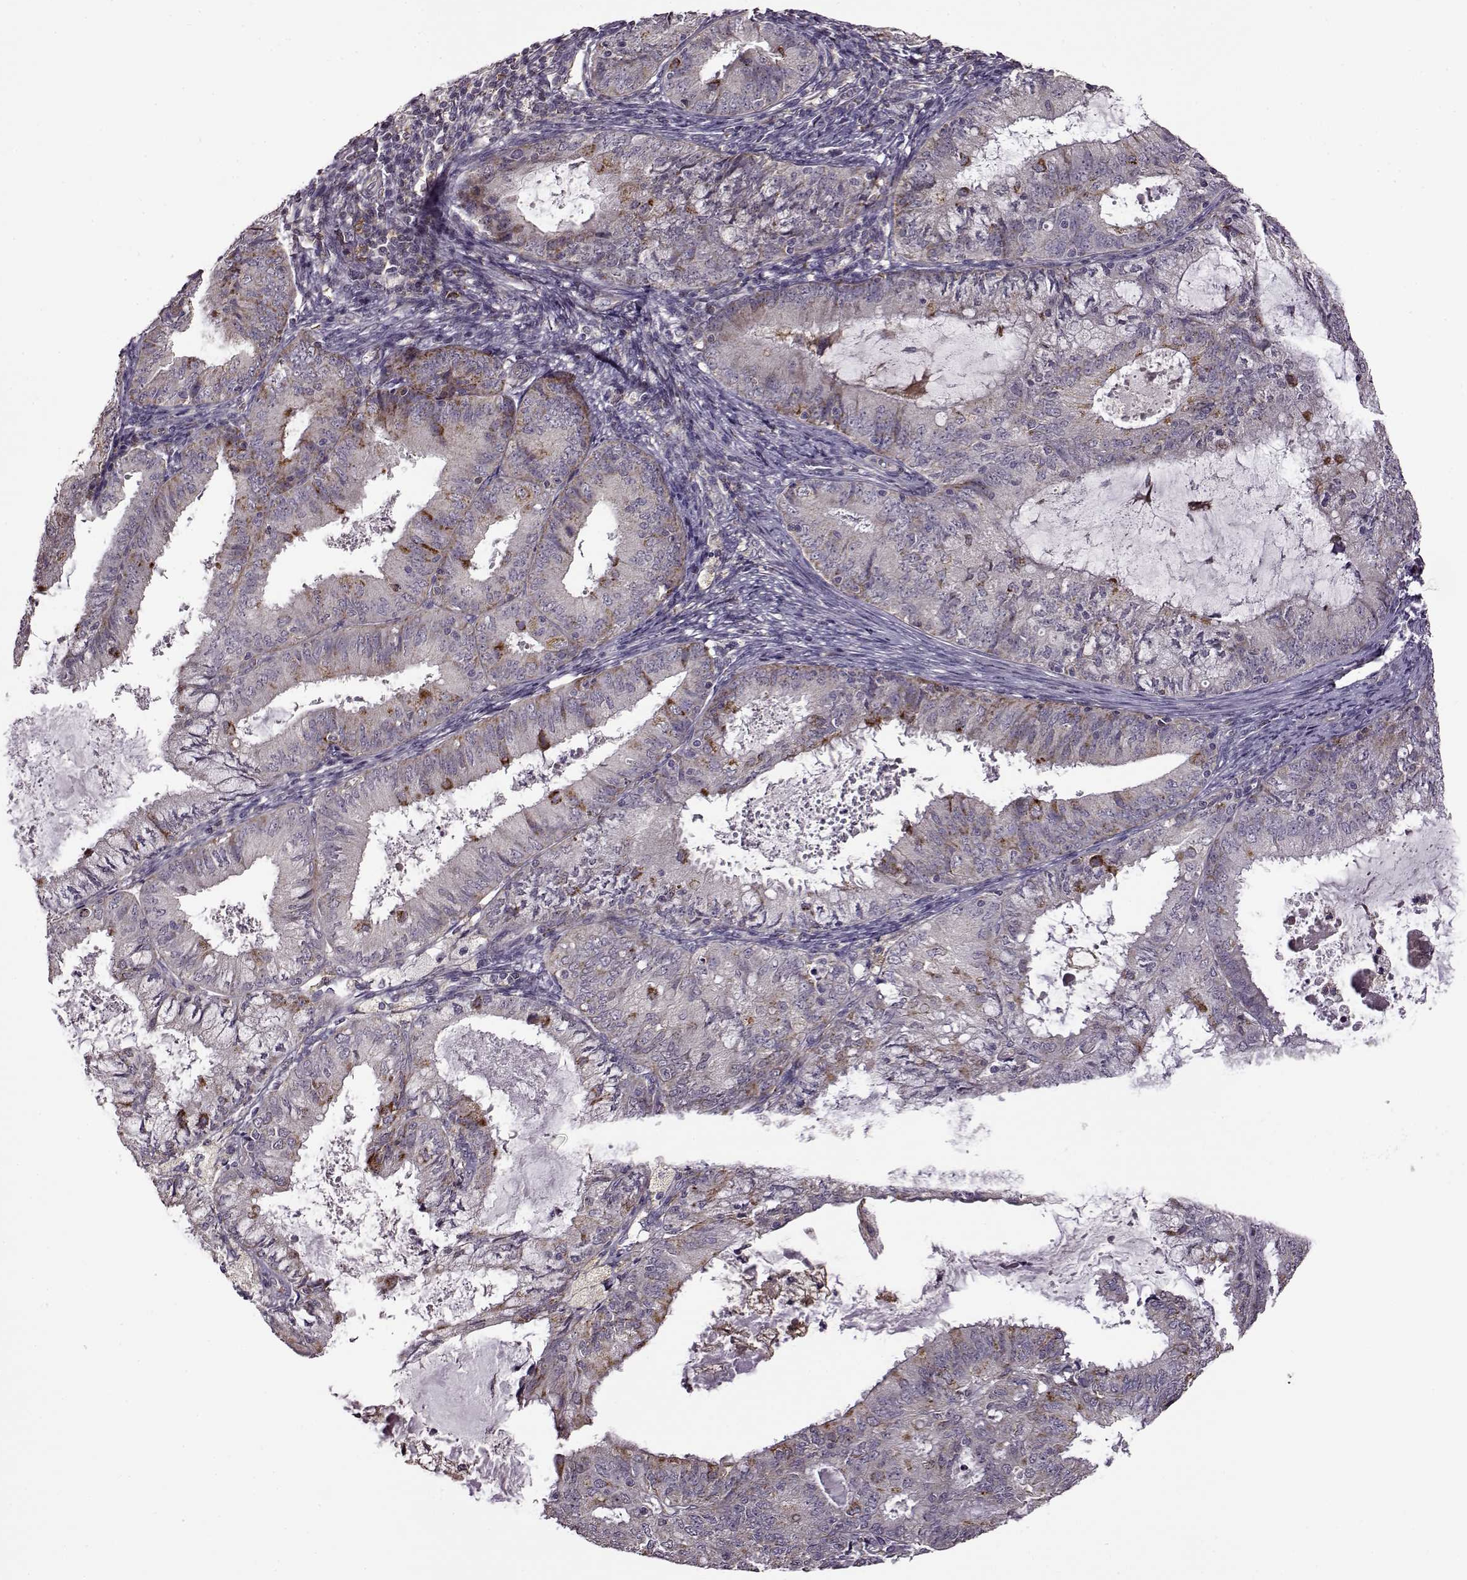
{"staining": {"intensity": "moderate", "quantity": "<25%", "location": "cytoplasmic/membranous"}, "tissue": "endometrial cancer", "cell_type": "Tumor cells", "image_type": "cancer", "snomed": [{"axis": "morphology", "description": "Adenocarcinoma, NOS"}, {"axis": "topography", "description": "Endometrium"}], "caption": "About <25% of tumor cells in human adenocarcinoma (endometrial) reveal moderate cytoplasmic/membranous protein staining as visualized by brown immunohistochemical staining.", "gene": "MTSS1", "patient": {"sex": "female", "age": 57}}